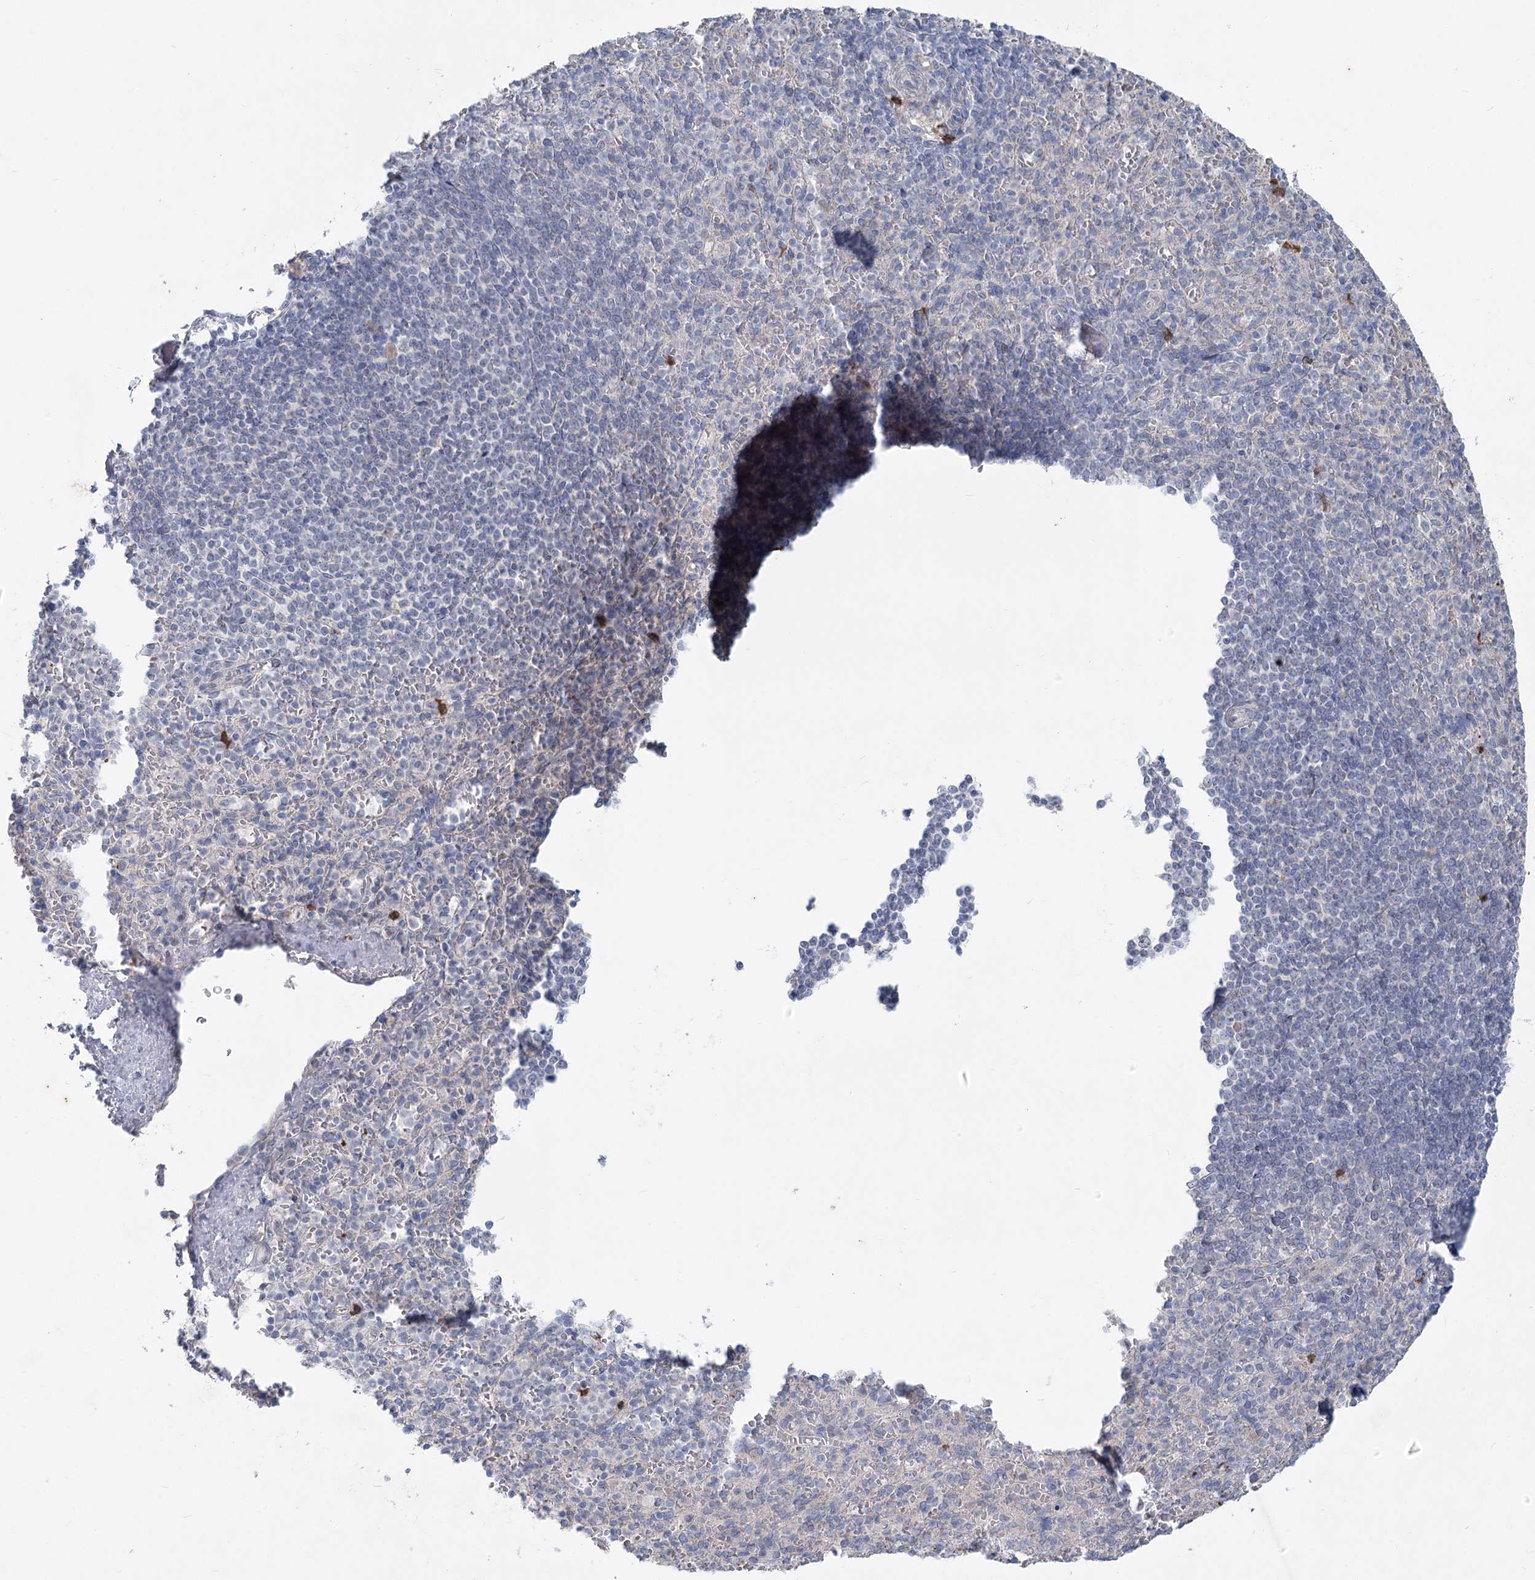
{"staining": {"intensity": "negative", "quantity": "none", "location": "none"}, "tissue": "spleen", "cell_type": "Cells in red pulp", "image_type": "normal", "snomed": [{"axis": "morphology", "description": "Normal tissue, NOS"}, {"axis": "topography", "description": "Spleen"}], "caption": "Immunohistochemical staining of benign spleen shows no significant positivity in cells in red pulp. (Stains: DAB immunohistochemistry (IHC) with hematoxylin counter stain, Microscopy: brightfield microscopy at high magnification).", "gene": "PLA2G12A", "patient": {"sex": "female", "age": 74}}